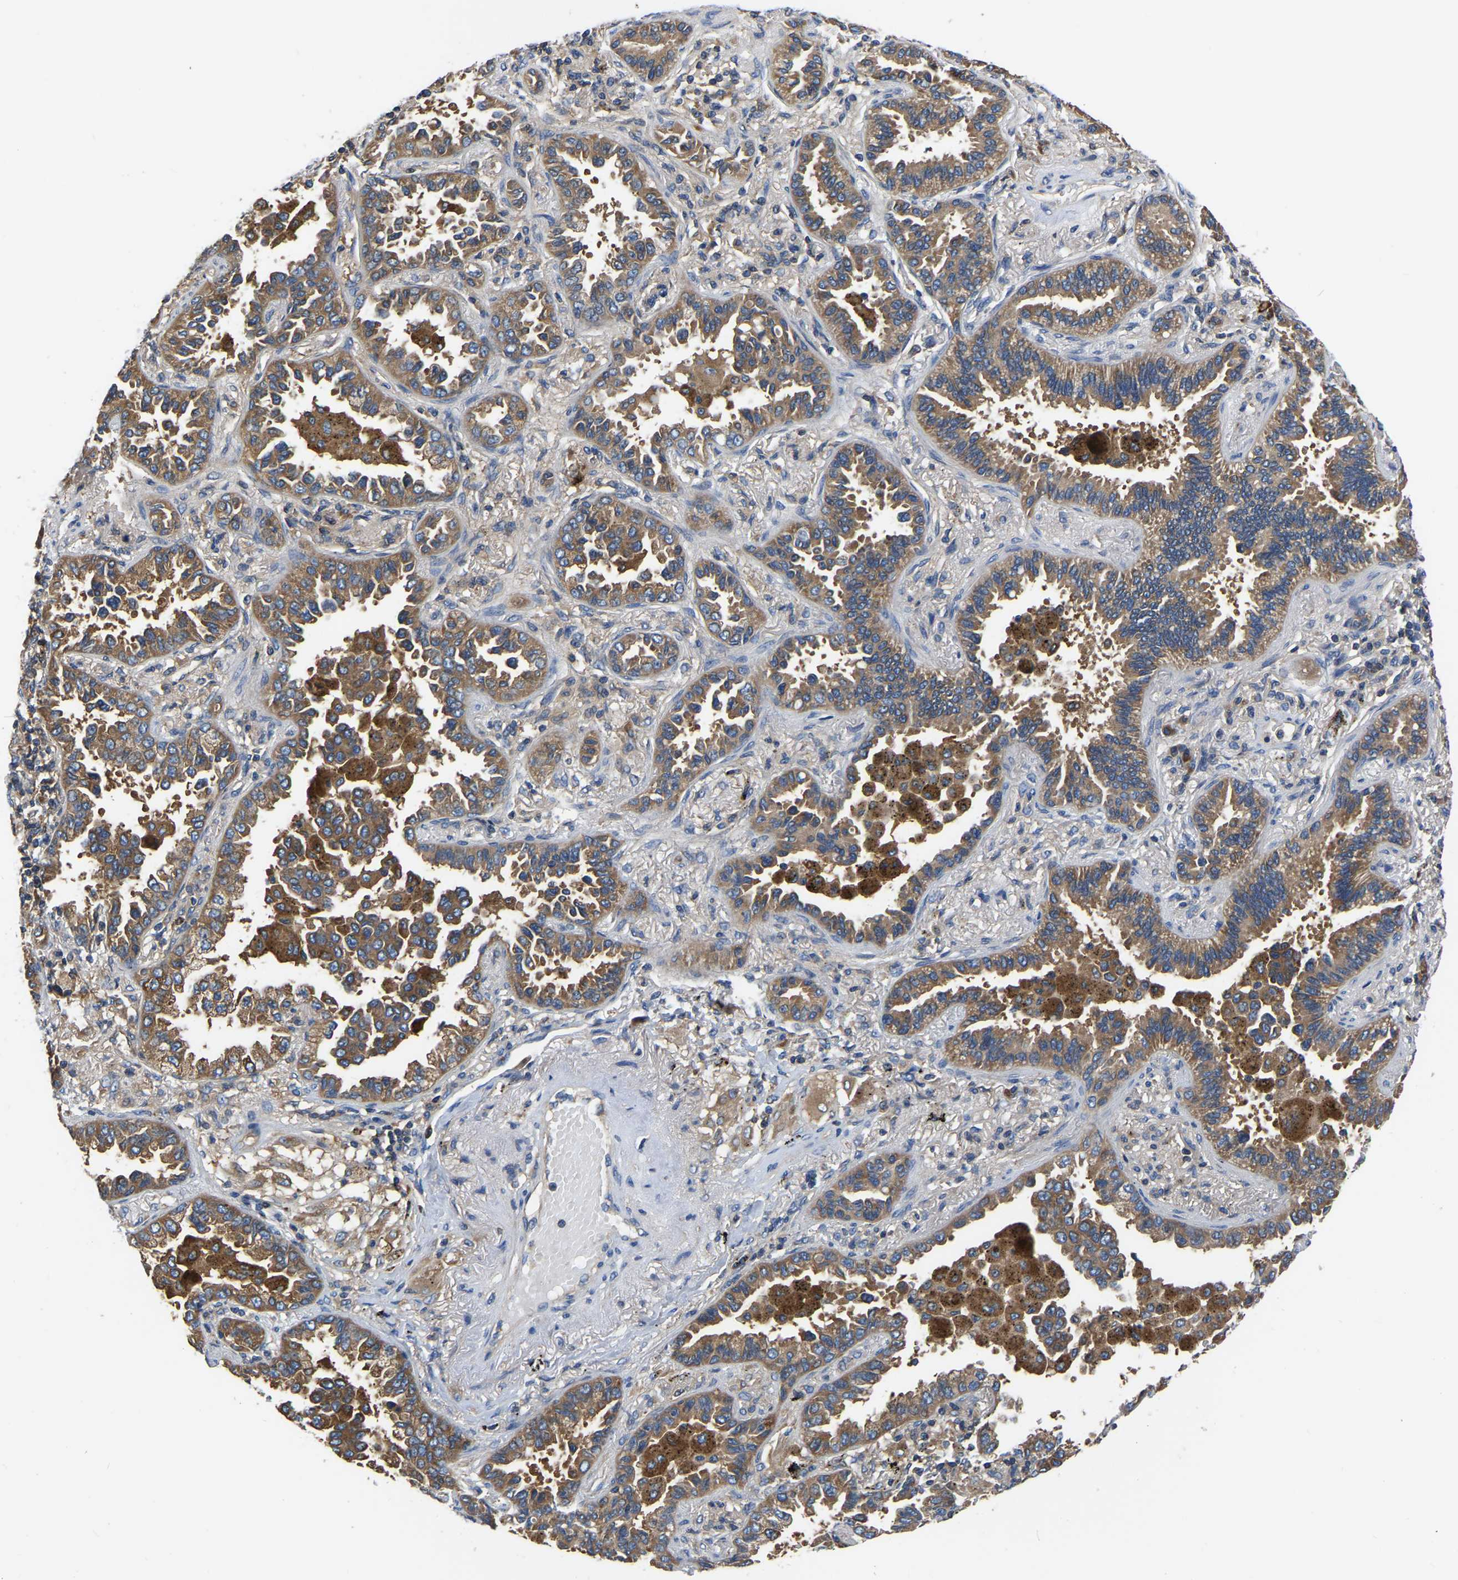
{"staining": {"intensity": "moderate", "quantity": ">75%", "location": "cytoplasmic/membranous"}, "tissue": "lung cancer", "cell_type": "Tumor cells", "image_type": "cancer", "snomed": [{"axis": "morphology", "description": "Normal tissue, NOS"}, {"axis": "morphology", "description": "Adenocarcinoma, NOS"}, {"axis": "topography", "description": "Lung"}], "caption": "An immunohistochemistry photomicrograph of neoplastic tissue is shown. Protein staining in brown highlights moderate cytoplasmic/membranous positivity in lung cancer (adenocarcinoma) within tumor cells.", "gene": "GARS1", "patient": {"sex": "male", "age": 59}}